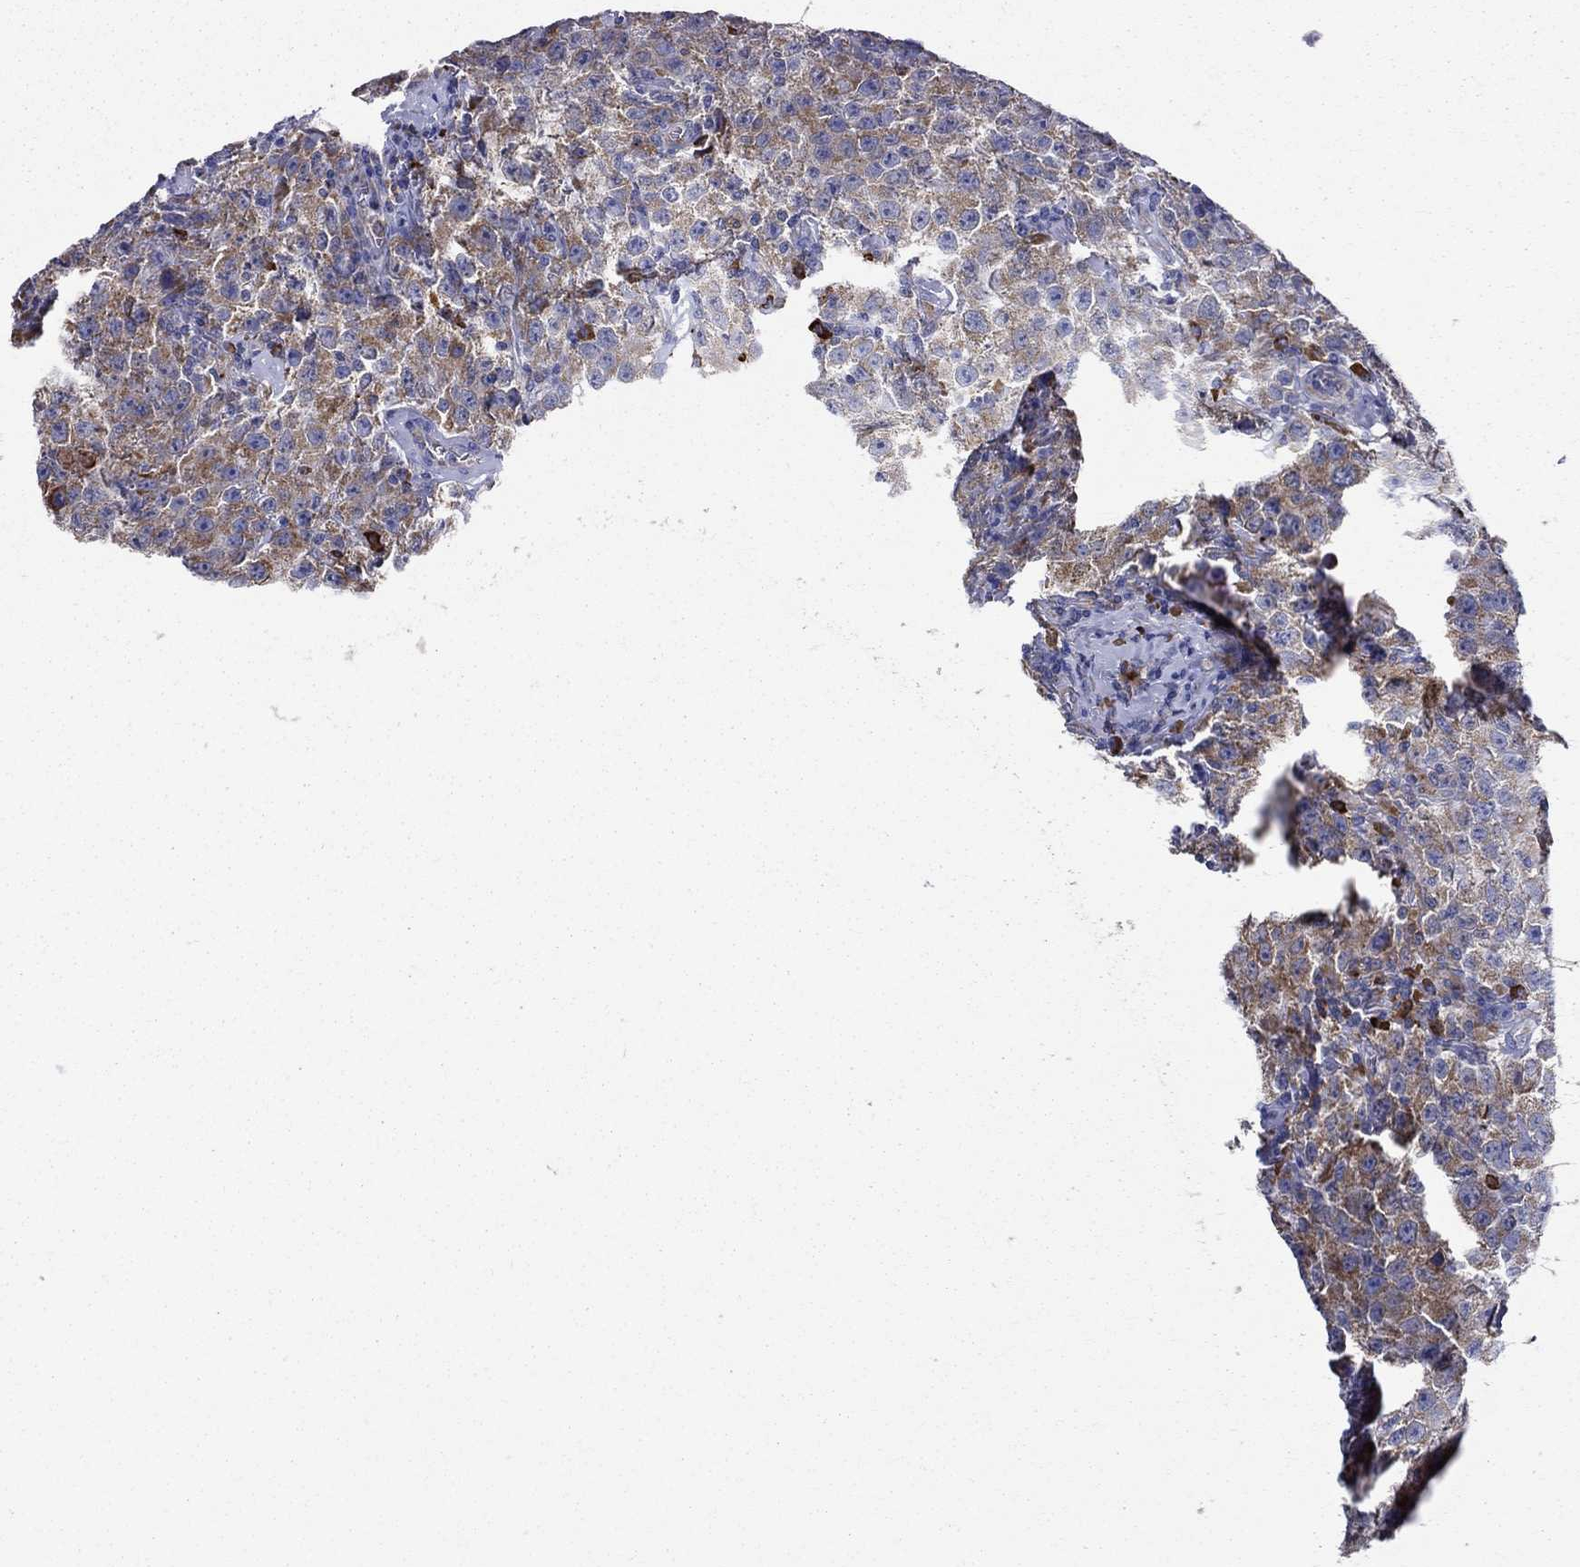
{"staining": {"intensity": "strong", "quantity": ">75%", "location": "cytoplasmic/membranous"}, "tissue": "testis cancer", "cell_type": "Tumor cells", "image_type": "cancer", "snomed": [{"axis": "morphology", "description": "Seminoma, NOS"}, {"axis": "topography", "description": "Testis"}], "caption": "Strong cytoplasmic/membranous staining for a protein is present in about >75% of tumor cells of testis cancer (seminoma) using immunohistochemistry (IHC).", "gene": "PRDX4", "patient": {"sex": "male", "age": 52}}